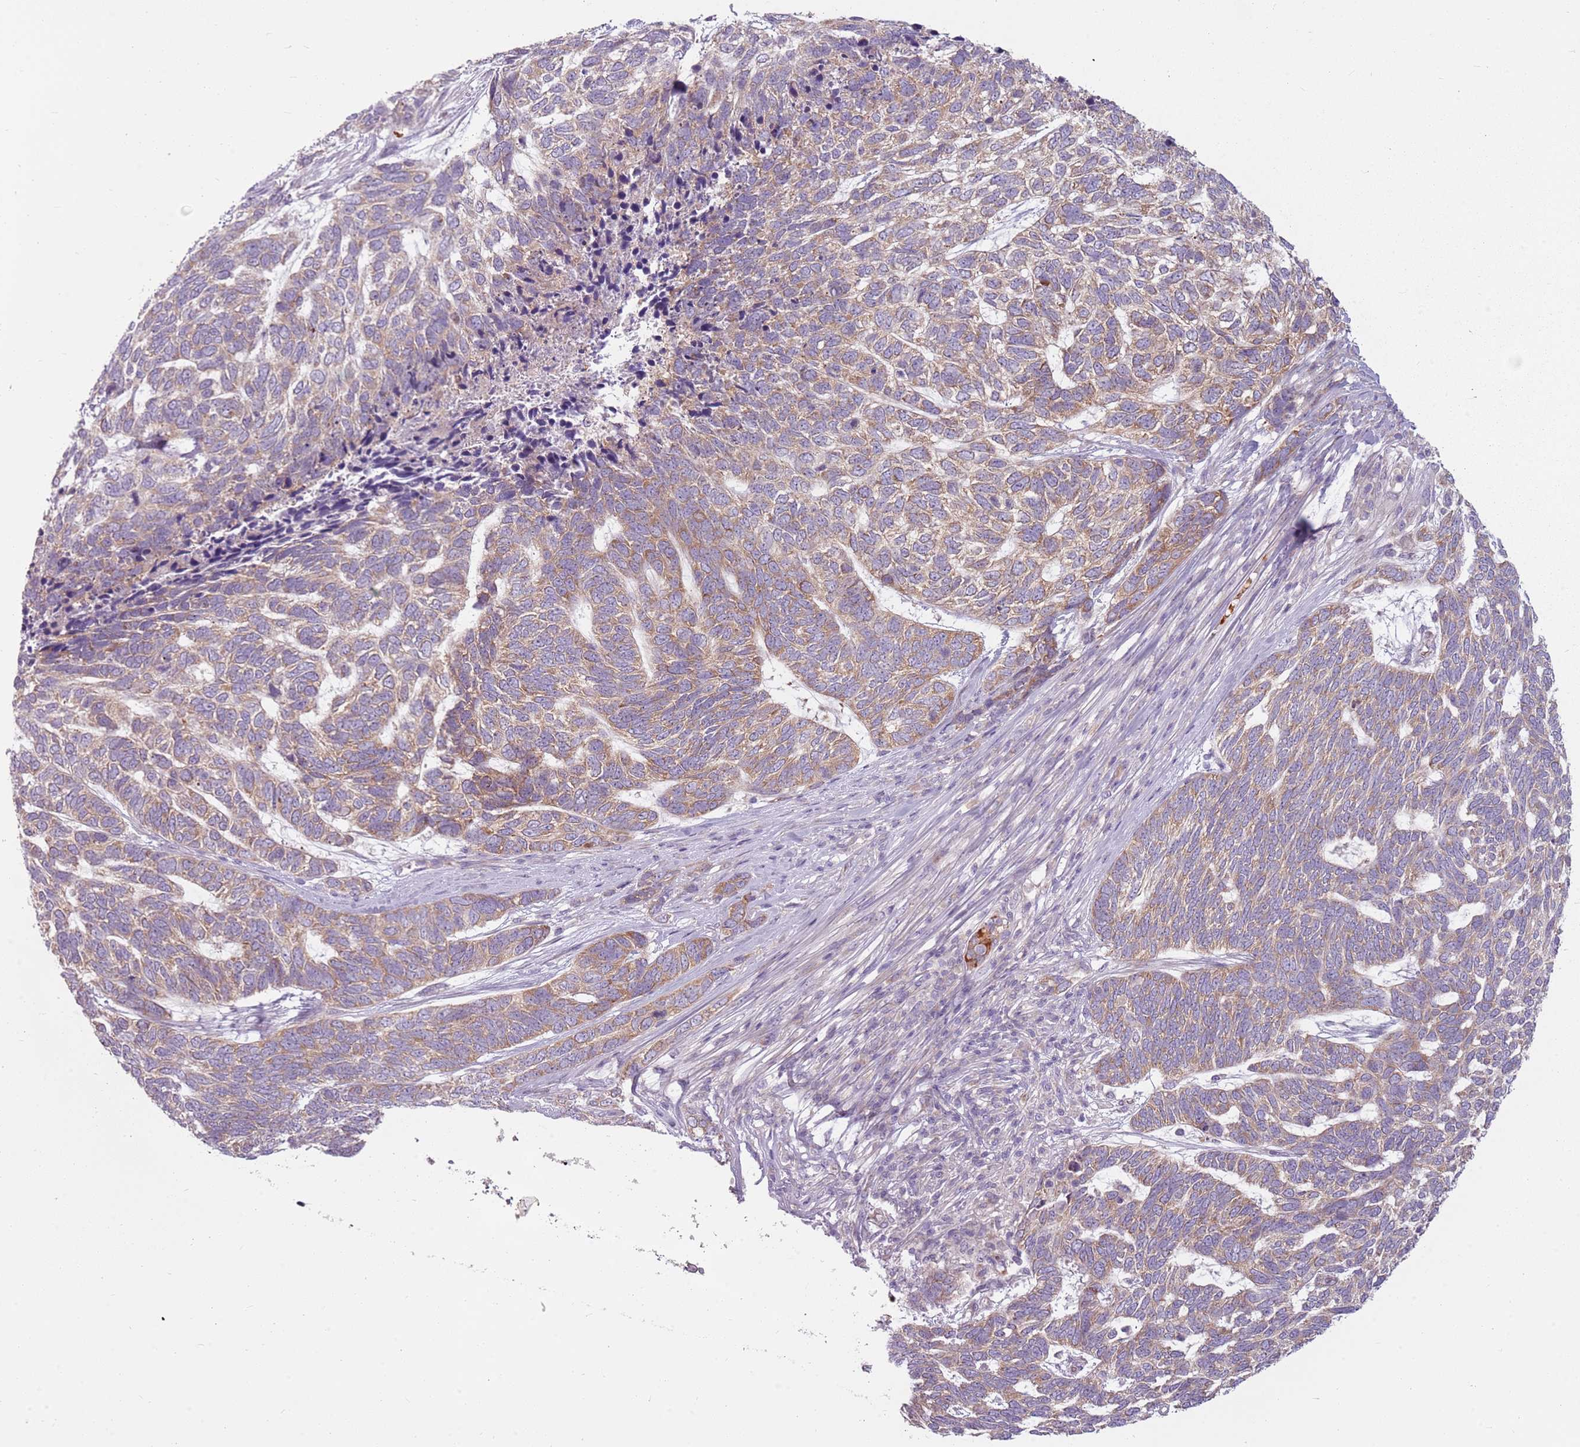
{"staining": {"intensity": "weak", "quantity": ">75%", "location": "cytoplasmic/membranous"}, "tissue": "skin cancer", "cell_type": "Tumor cells", "image_type": "cancer", "snomed": [{"axis": "morphology", "description": "Basal cell carcinoma"}, {"axis": "topography", "description": "Skin"}], "caption": "An image of skin basal cell carcinoma stained for a protein exhibits weak cytoplasmic/membranous brown staining in tumor cells.", "gene": "HSPA14", "patient": {"sex": "female", "age": 65}}